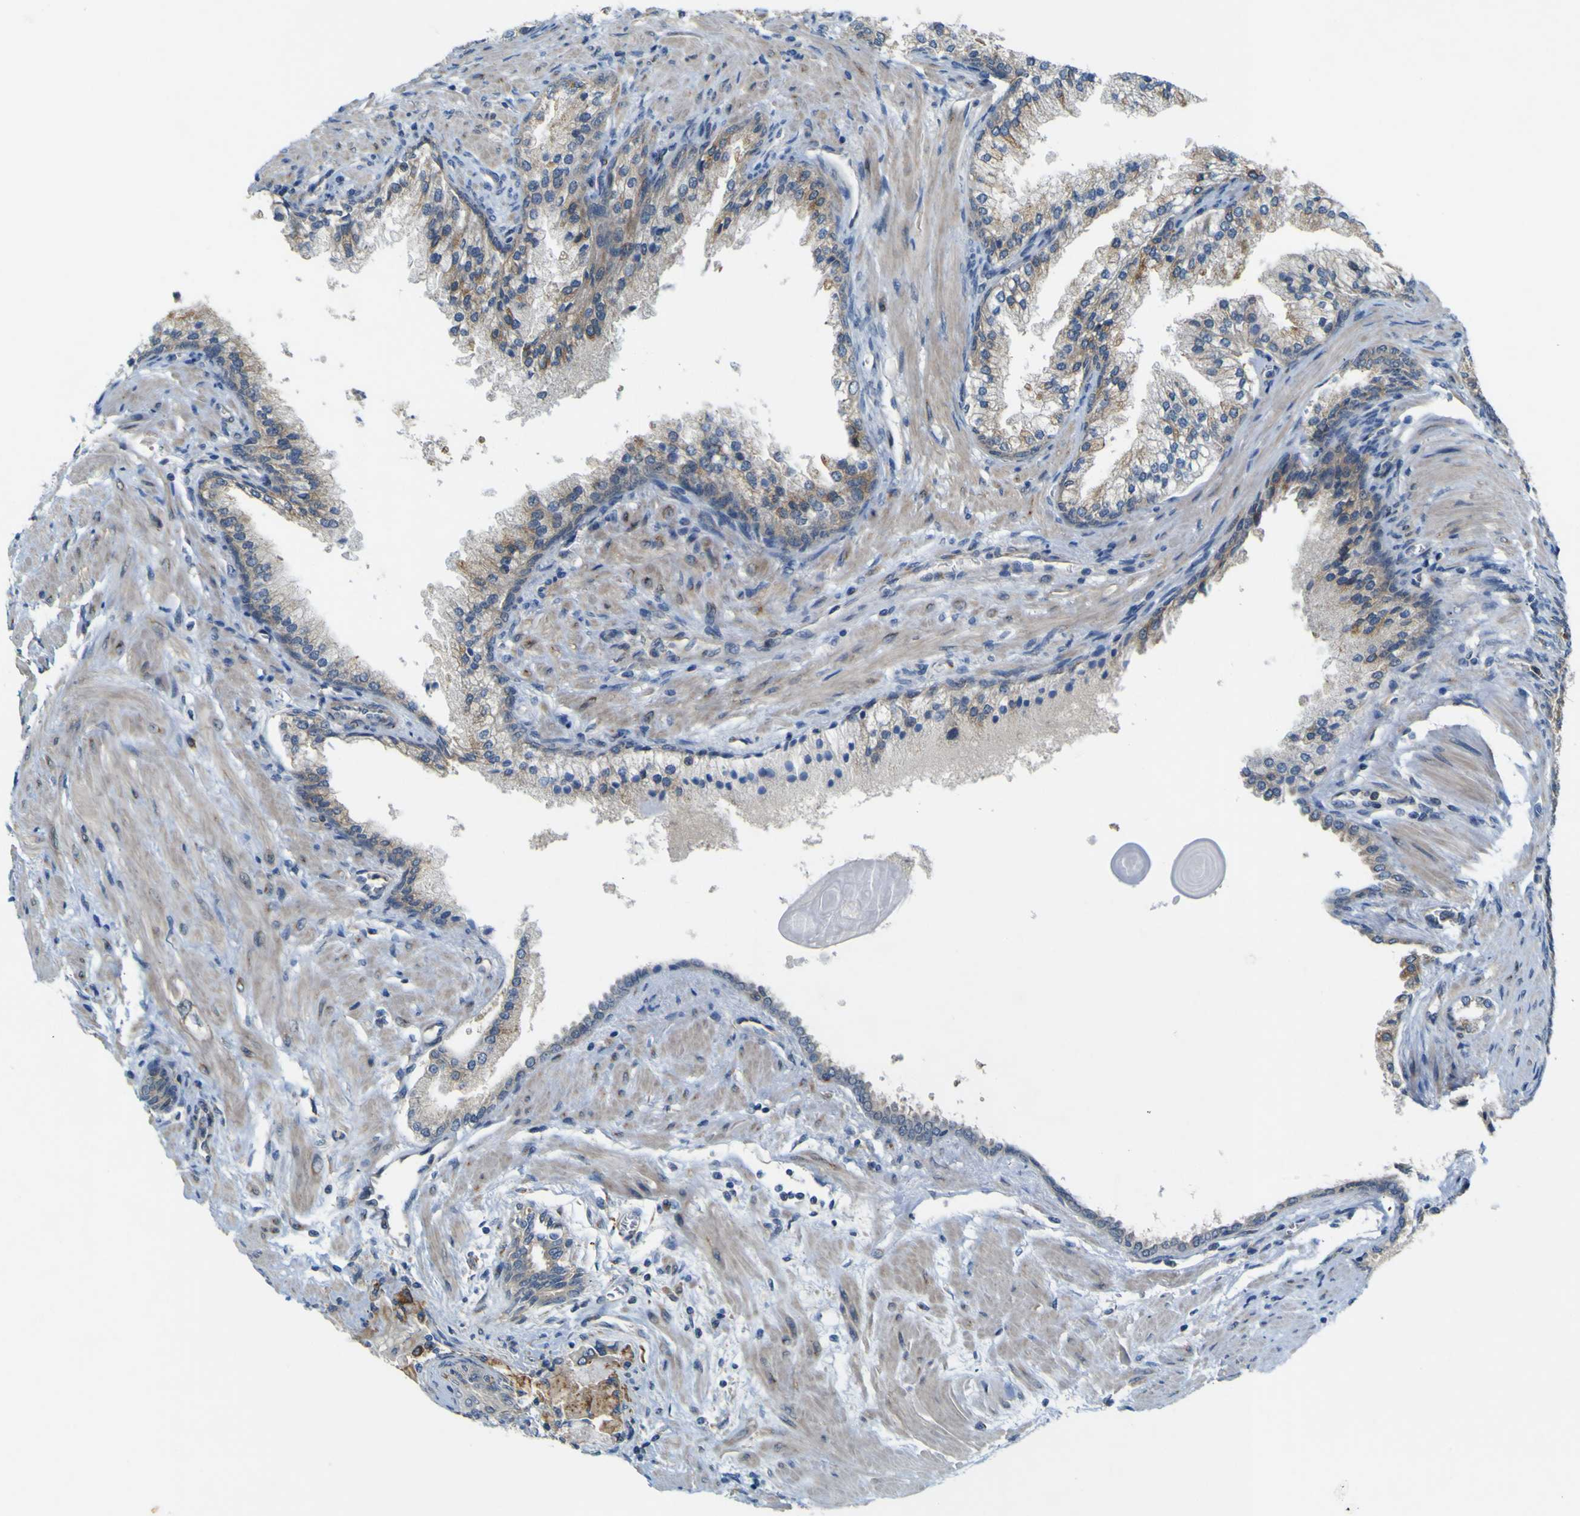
{"staining": {"intensity": "weak", "quantity": "<25%", "location": "cytoplasmic/membranous"}, "tissue": "prostate cancer", "cell_type": "Tumor cells", "image_type": "cancer", "snomed": [{"axis": "morphology", "description": "Adenocarcinoma, High grade"}, {"axis": "topography", "description": "Prostate"}], "caption": "The histopathology image demonstrates no staining of tumor cells in prostate cancer.", "gene": "IGF2R", "patient": {"sex": "male", "age": 58}}